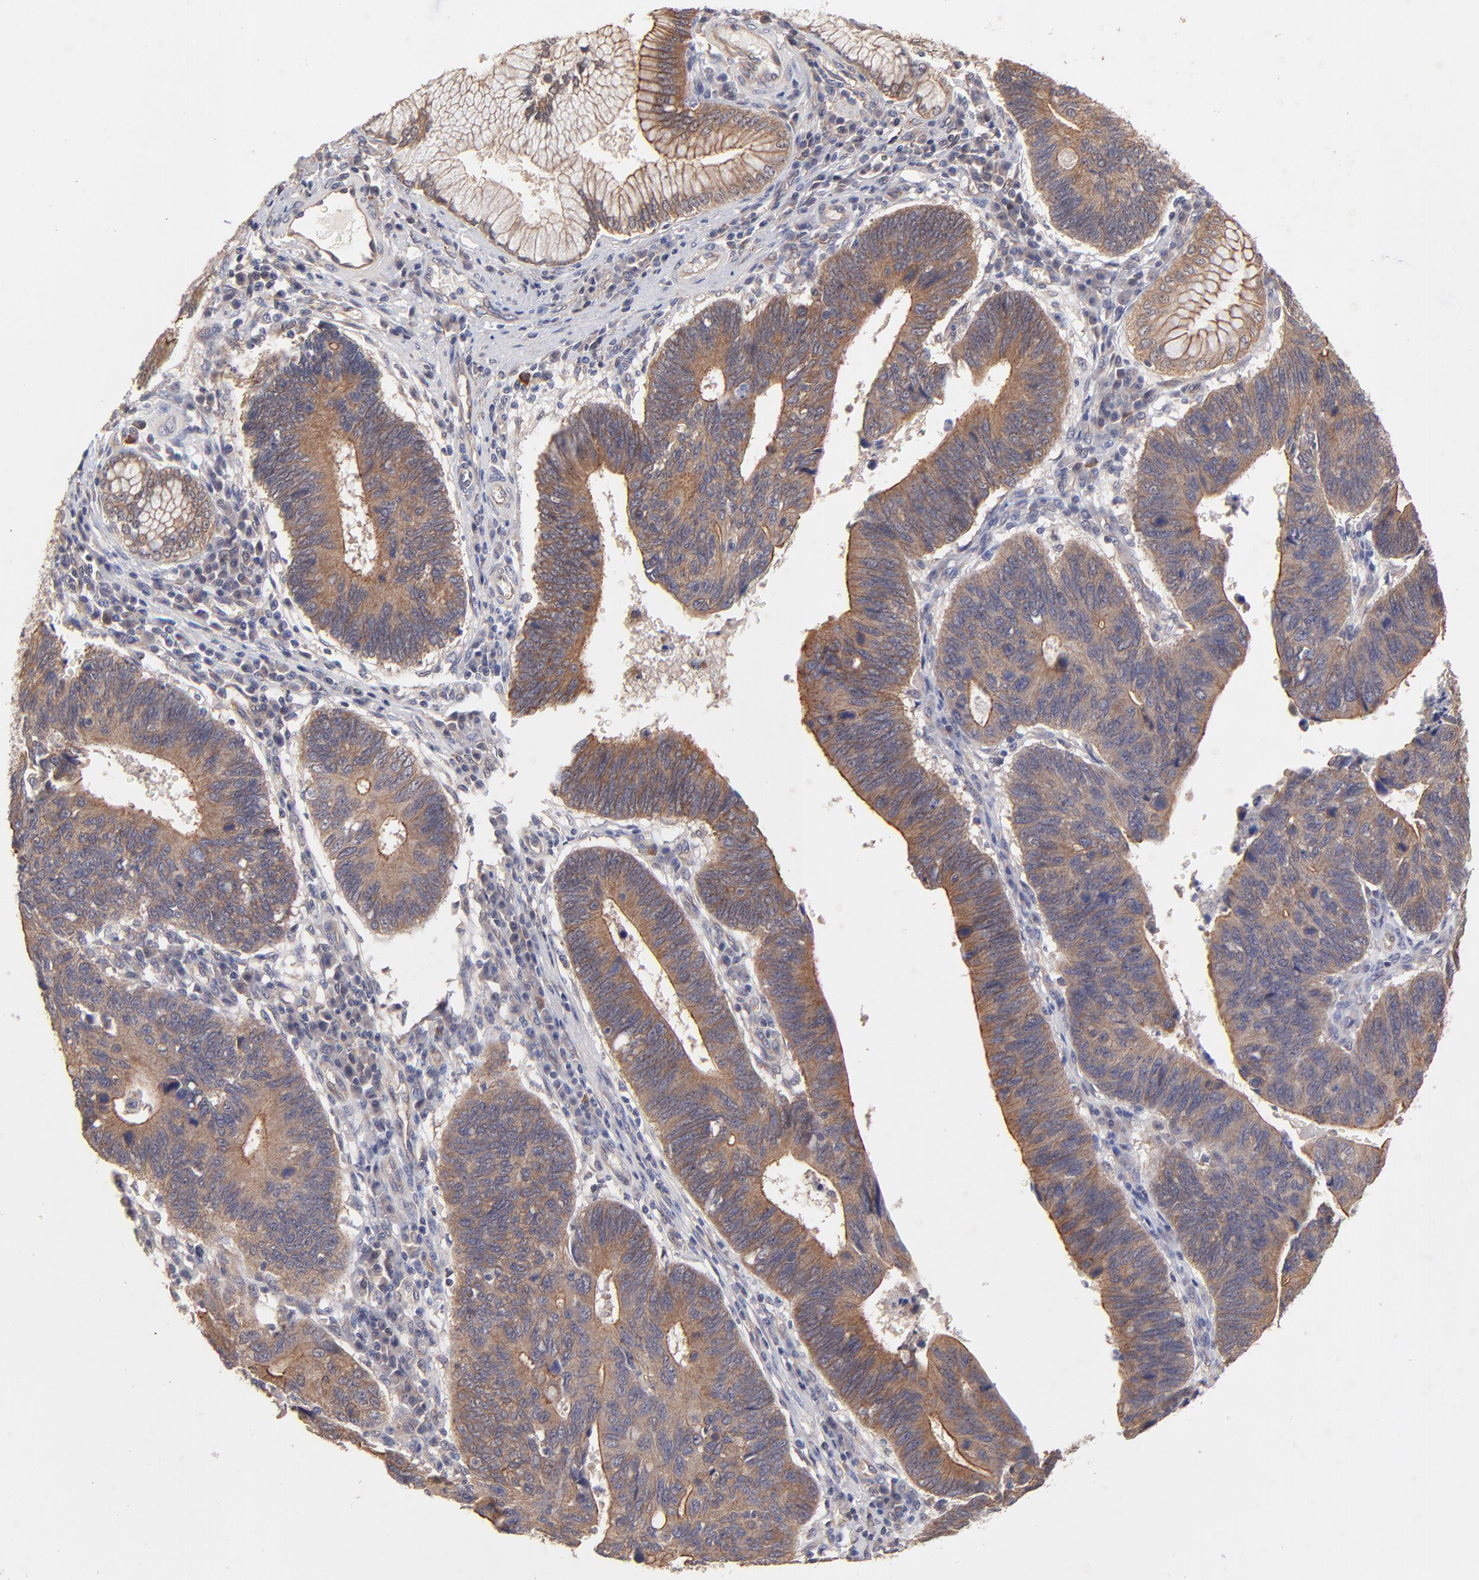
{"staining": {"intensity": "strong", "quantity": ">75%", "location": "cytoplasmic/membranous"}, "tissue": "stomach cancer", "cell_type": "Tumor cells", "image_type": "cancer", "snomed": [{"axis": "morphology", "description": "Adenocarcinoma, NOS"}, {"axis": "topography", "description": "Stomach"}], "caption": "Strong cytoplasmic/membranous positivity is appreciated in about >75% of tumor cells in stomach cancer (adenocarcinoma).", "gene": "STAP2", "patient": {"sex": "male", "age": 59}}